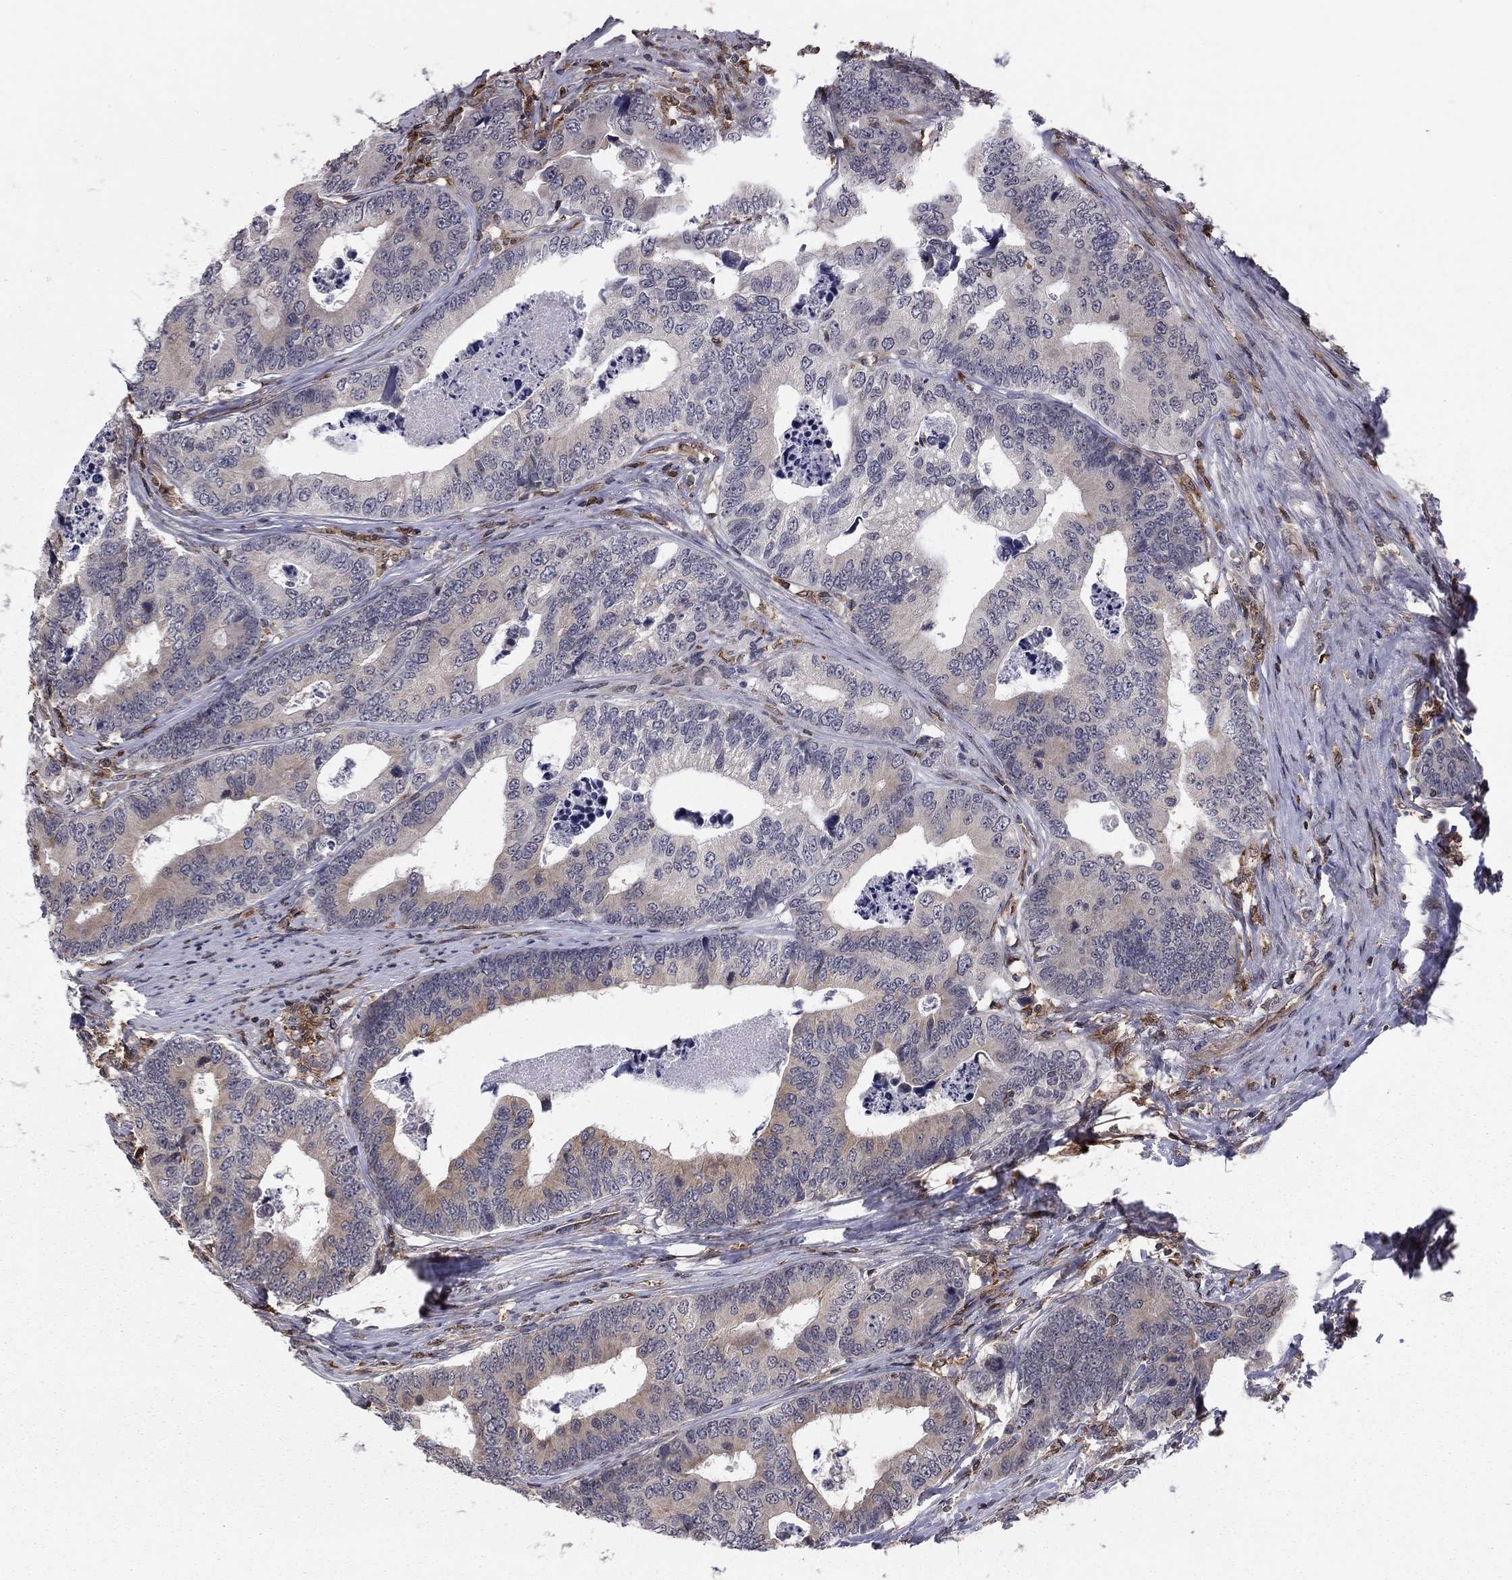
{"staining": {"intensity": "weak", "quantity": "<25%", "location": "cytoplasmic/membranous"}, "tissue": "colorectal cancer", "cell_type": "Tumor cells", "image_type": "cancer", "snomed": [{"axis": "morphology", "description": "Adenocarcinoma, NOS"}, {"axis": "topography", "description": "Colon"}], "caption": "Immunohistochemistry of human colorectal cancer (adenocarcinoma) shows no positivity in tumor cells.", "gene": "PLCB2", "patient": {"sex": "female", "age": 72}}